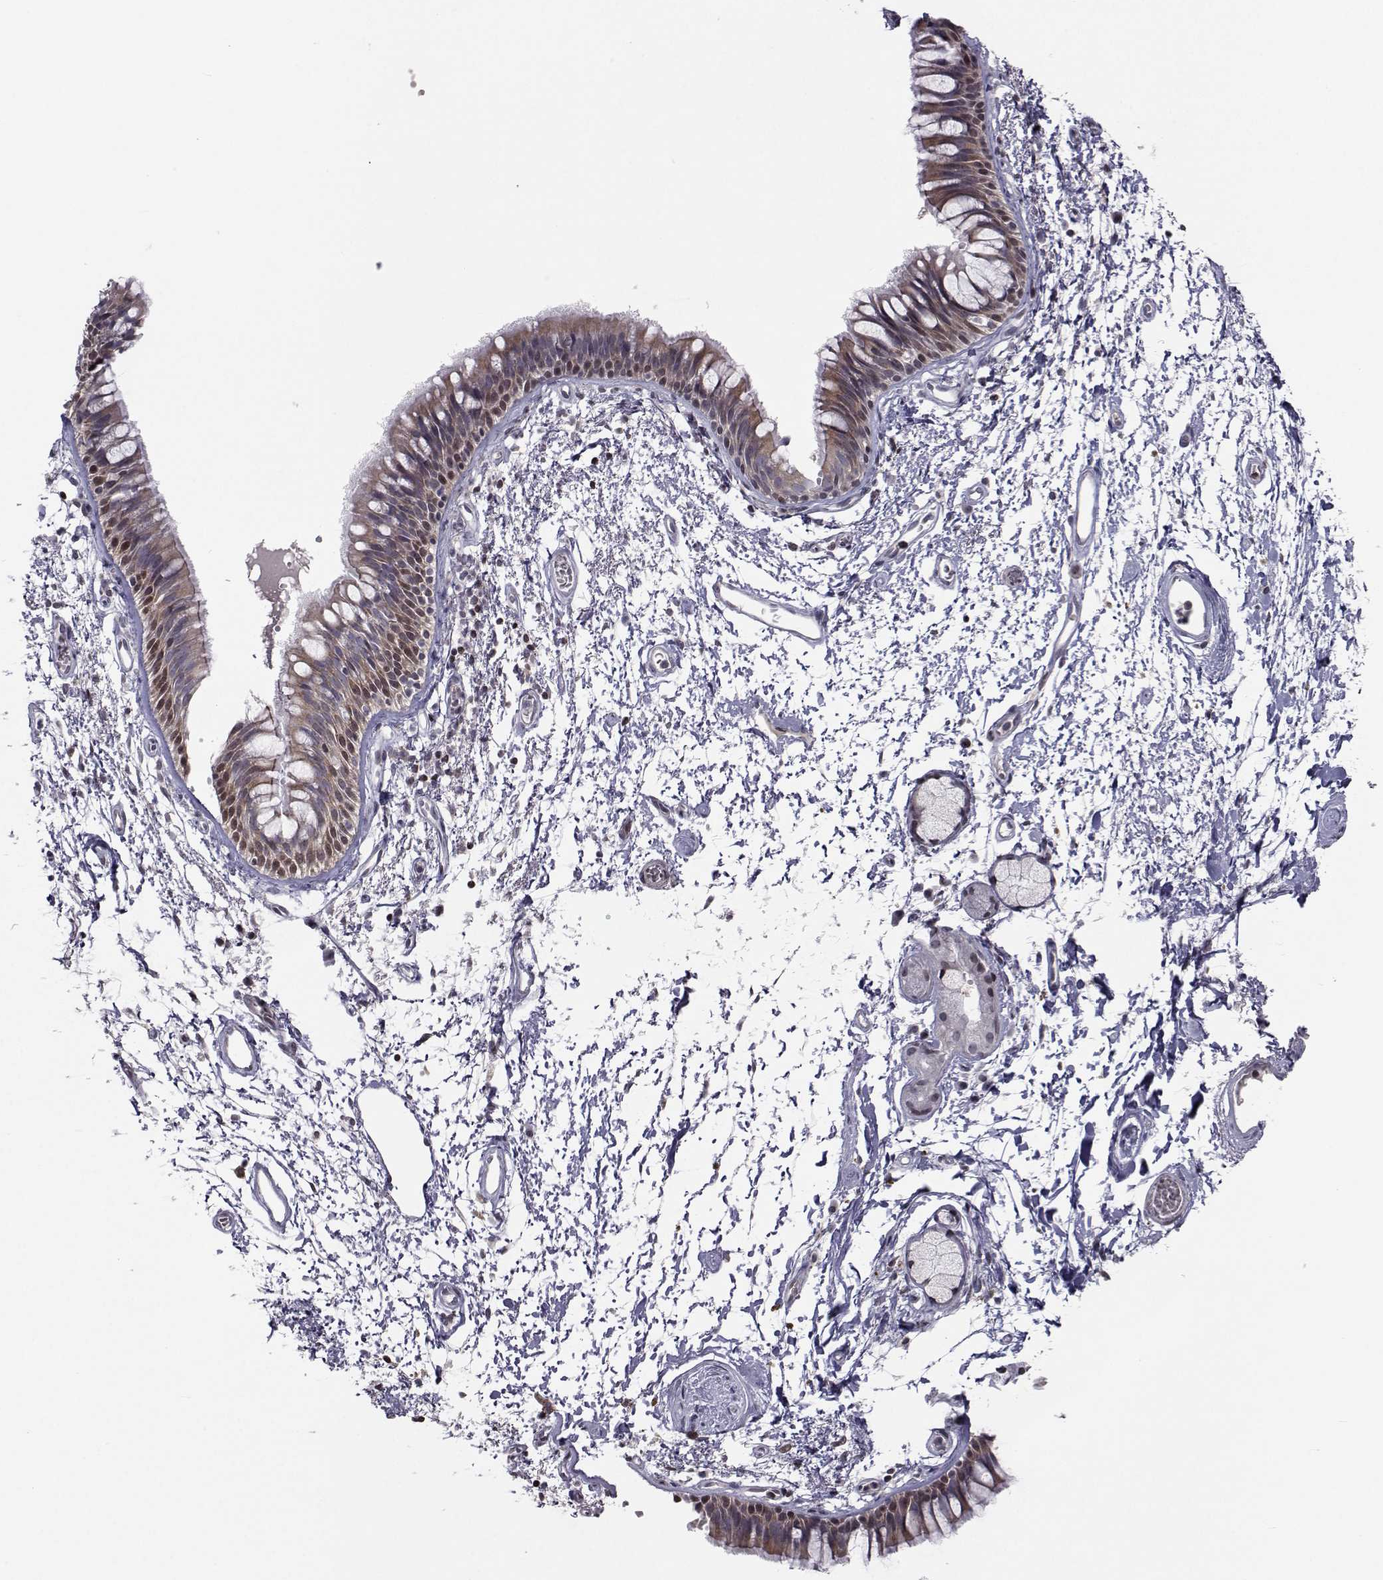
{"staining": {"intensity": "moderate", "quantity": "25%-75%", "location": "cytoplasmic/membranous,nuclear"}, "tissue": "bronchus", "cell_type": "Respiratory epithelial cells", "image_type": "normal", "snomed": [{"axis": "morphology", "description": "Normal tissue, NOS"}, {"axis": "topography", "description": "Cartilage tissue"}, {"axis": "topography", "description": "Bronchus"}], "caption": "Brown immunohistochemical staining in unremarkable human bronchus reveals moderate cytoplasmic/membranous,nuclear staining in about 25%-75% of respiratory epithelial cells. The staining is performed using DAB brown chromogen to label protein expression. The nuclei are counter-stained blue using hematoxylin.", "gene": "PCP4L1", "patient": {"sex": "male", "age": 66}}